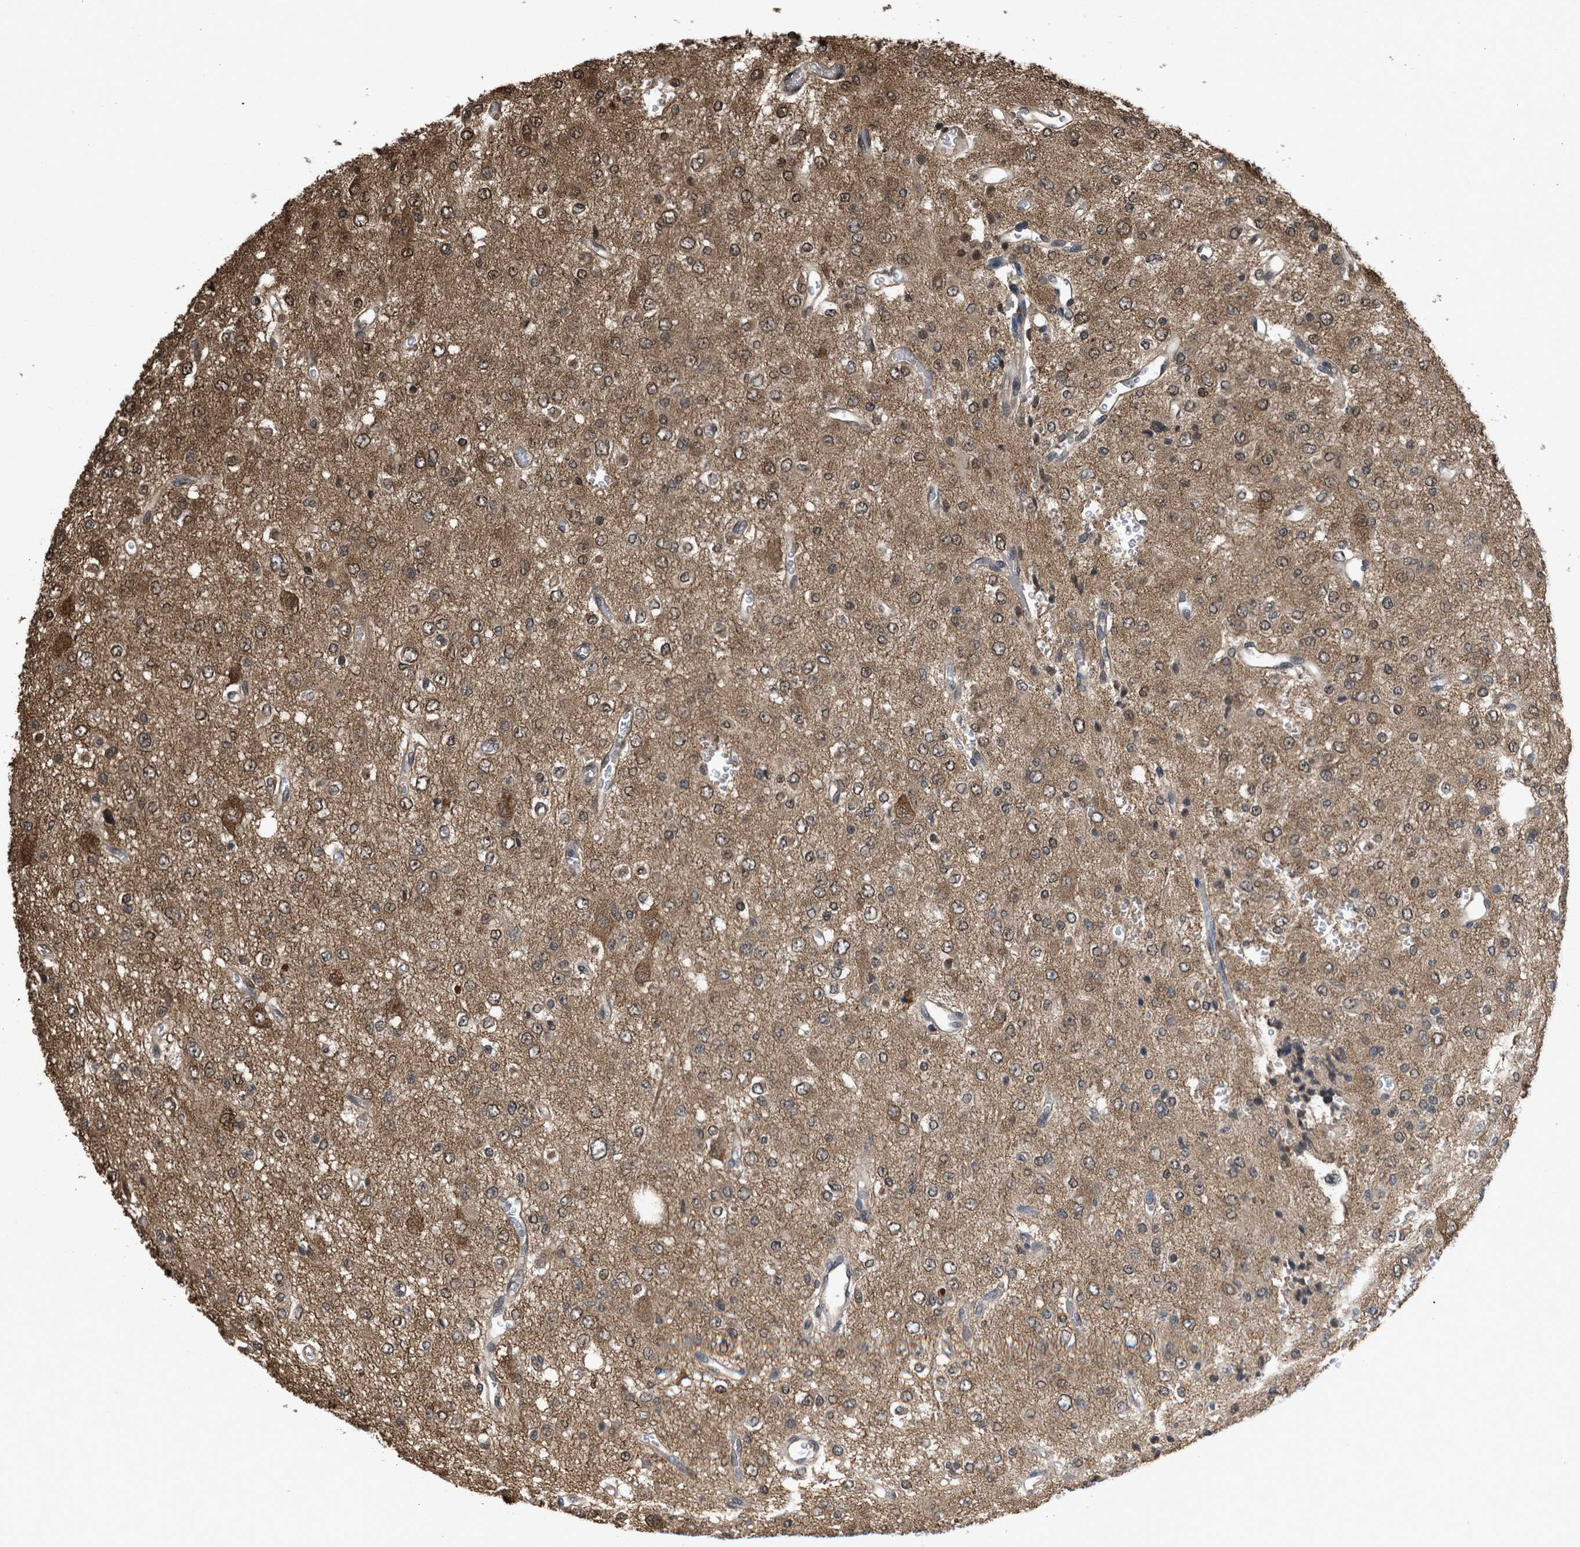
{"staining": {"intensity": "moderate", "quantity": "25%-75%", "location": "cytoplasmic/membranous,nuclear"}, "tissue": "glioma", "cell_type": "Tumor cells", "image_type": "cancer", "snomed": [{"axis": "morphology", "description": "Glioma, malignant, Low grade"}, {"axis": "topography", "description": "Brain"}], "caption": "This is an image of immunohistochemistry staining of glioma, which shows moderate positivity in the cytoplasmic/membranous and nuclear of tumor cells.", "gene": "YWHAG", "patient": {"sex": "male", "age": 38}}